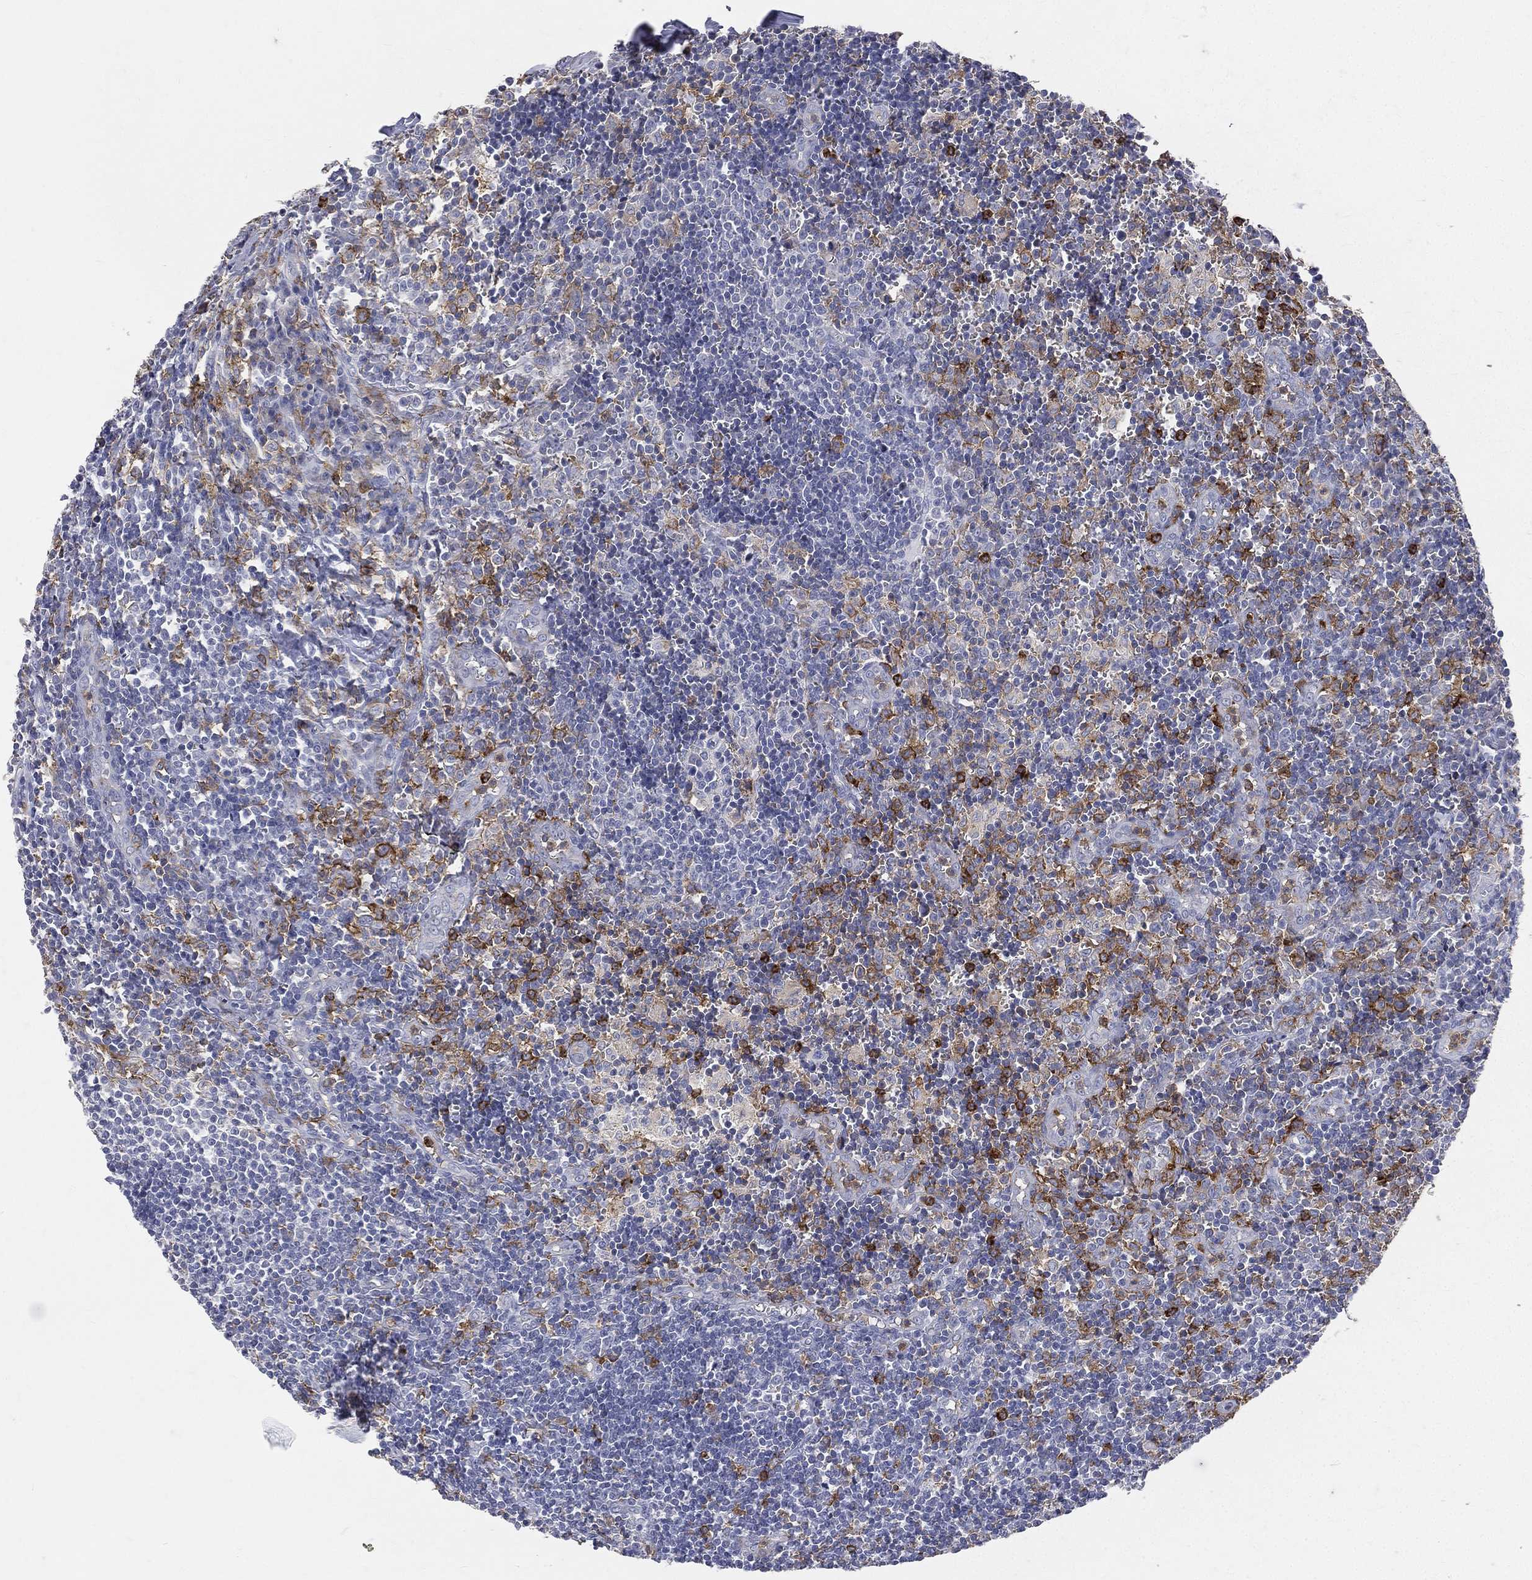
{"staining": {"intensity": "strong", "quantity": "<25%", "location": "cytoplasmic/membranous"}, "tissue": "lymph node", "cell_type": "Non-germinal center cells", "image_type": "normal", "snomed": [{"axis": "morphology", "description": "Normal tissue, NOS"}, {"axis": "topography", "description": "Lymph node"}, {"axis": "topography", "description": "Salivary gland"}], "caption": "The photomicrograph demonstrates a brown stain indicating the presence of a protein in the cytoplasmic/membranous of non-germinal center cells in lymph node. (brown staining indicates protein expression, while blue staining denotes nuclei).", "gene": "CD33", "patient": {"sex": "male", "age": 78}}